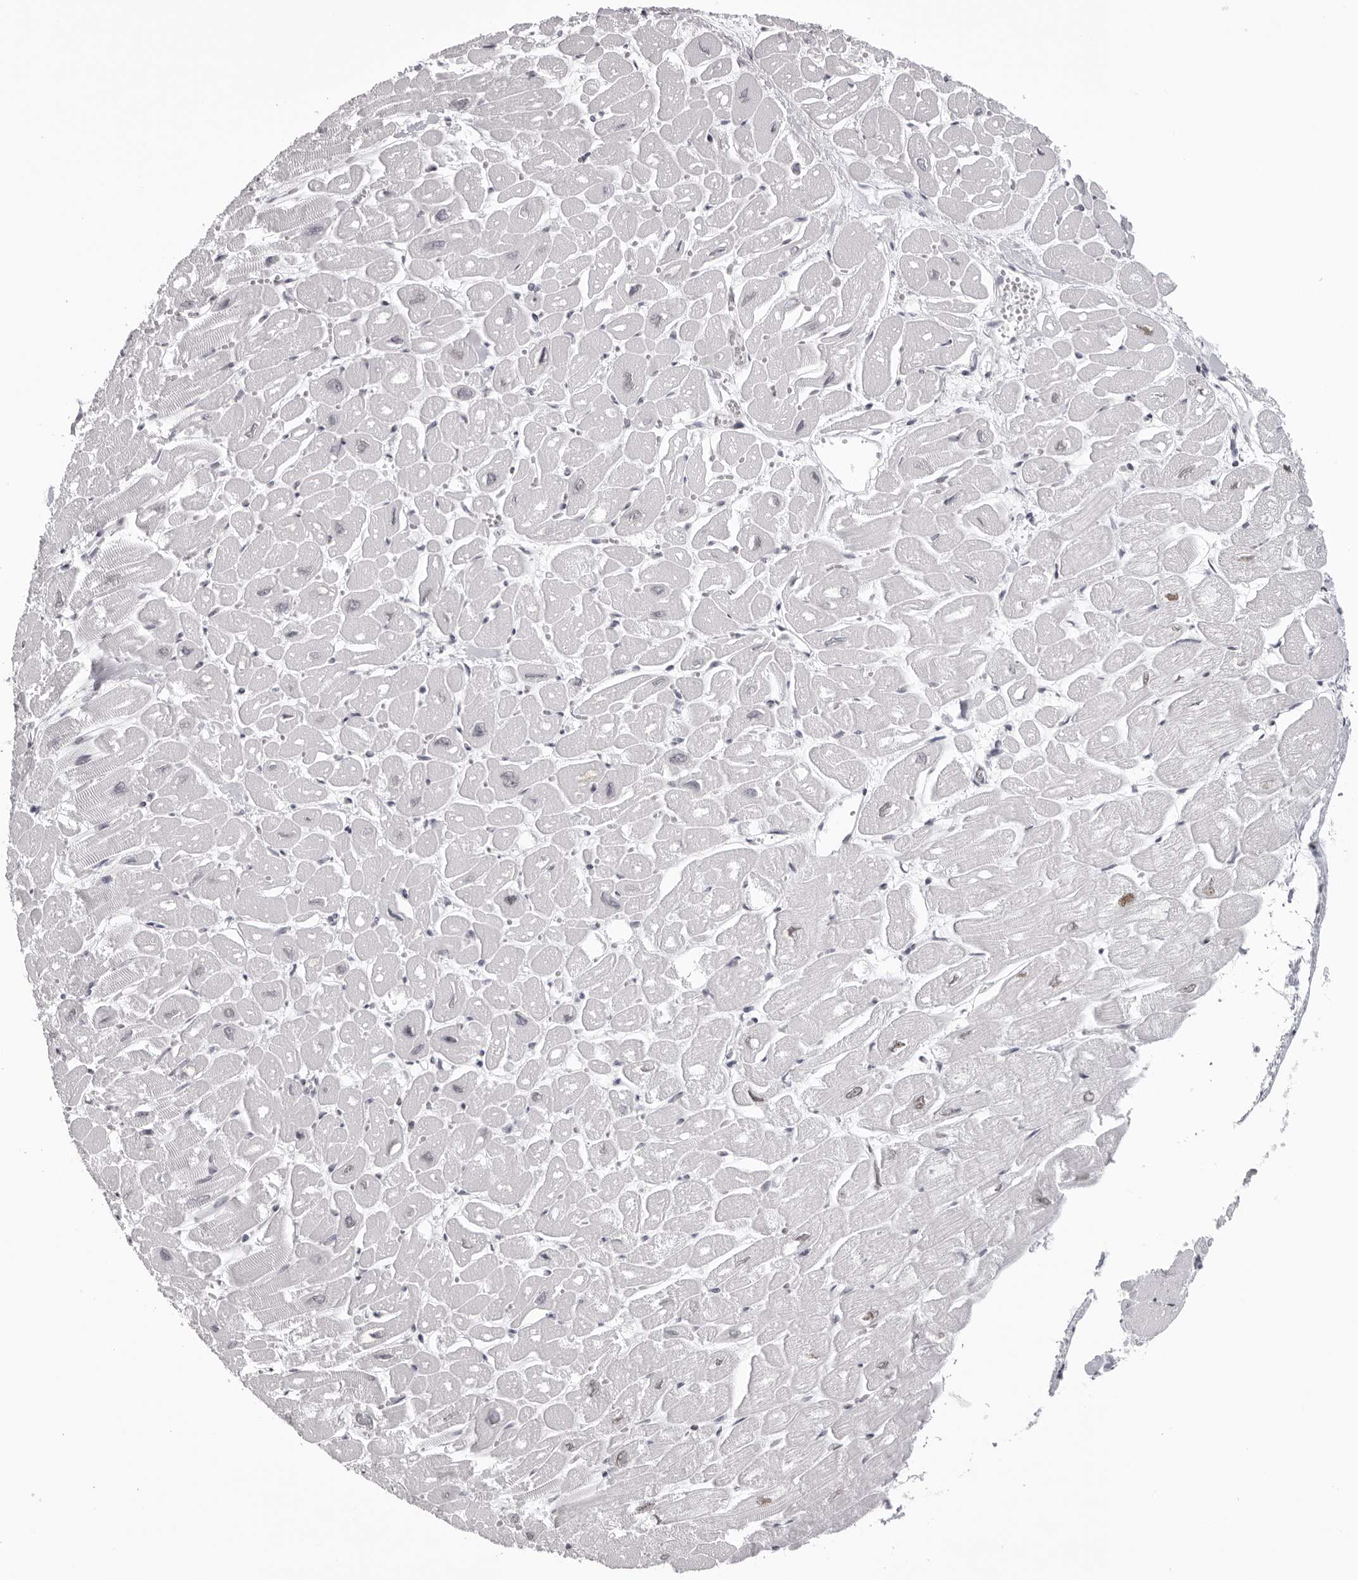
{"staining": {"intensity": "negative", "quantity": "none", "location": "none"}, "tissue": "heart muscle", "cell_type": "Cardiomyocytes", "image_type": "normal", "snomed": [{"axis": "morphology", "description": "Normal tissue, NOS"}, {"axis": "topography", "description": "Heart"}], "caption": "This is an immunohistochemistry (IHC) photomicrograph of unremarkable heart muscle. There is no expression in cardiomyocytes.", "gene": "HEXIM2", "patient": {"sex": "male", "age": 54}}